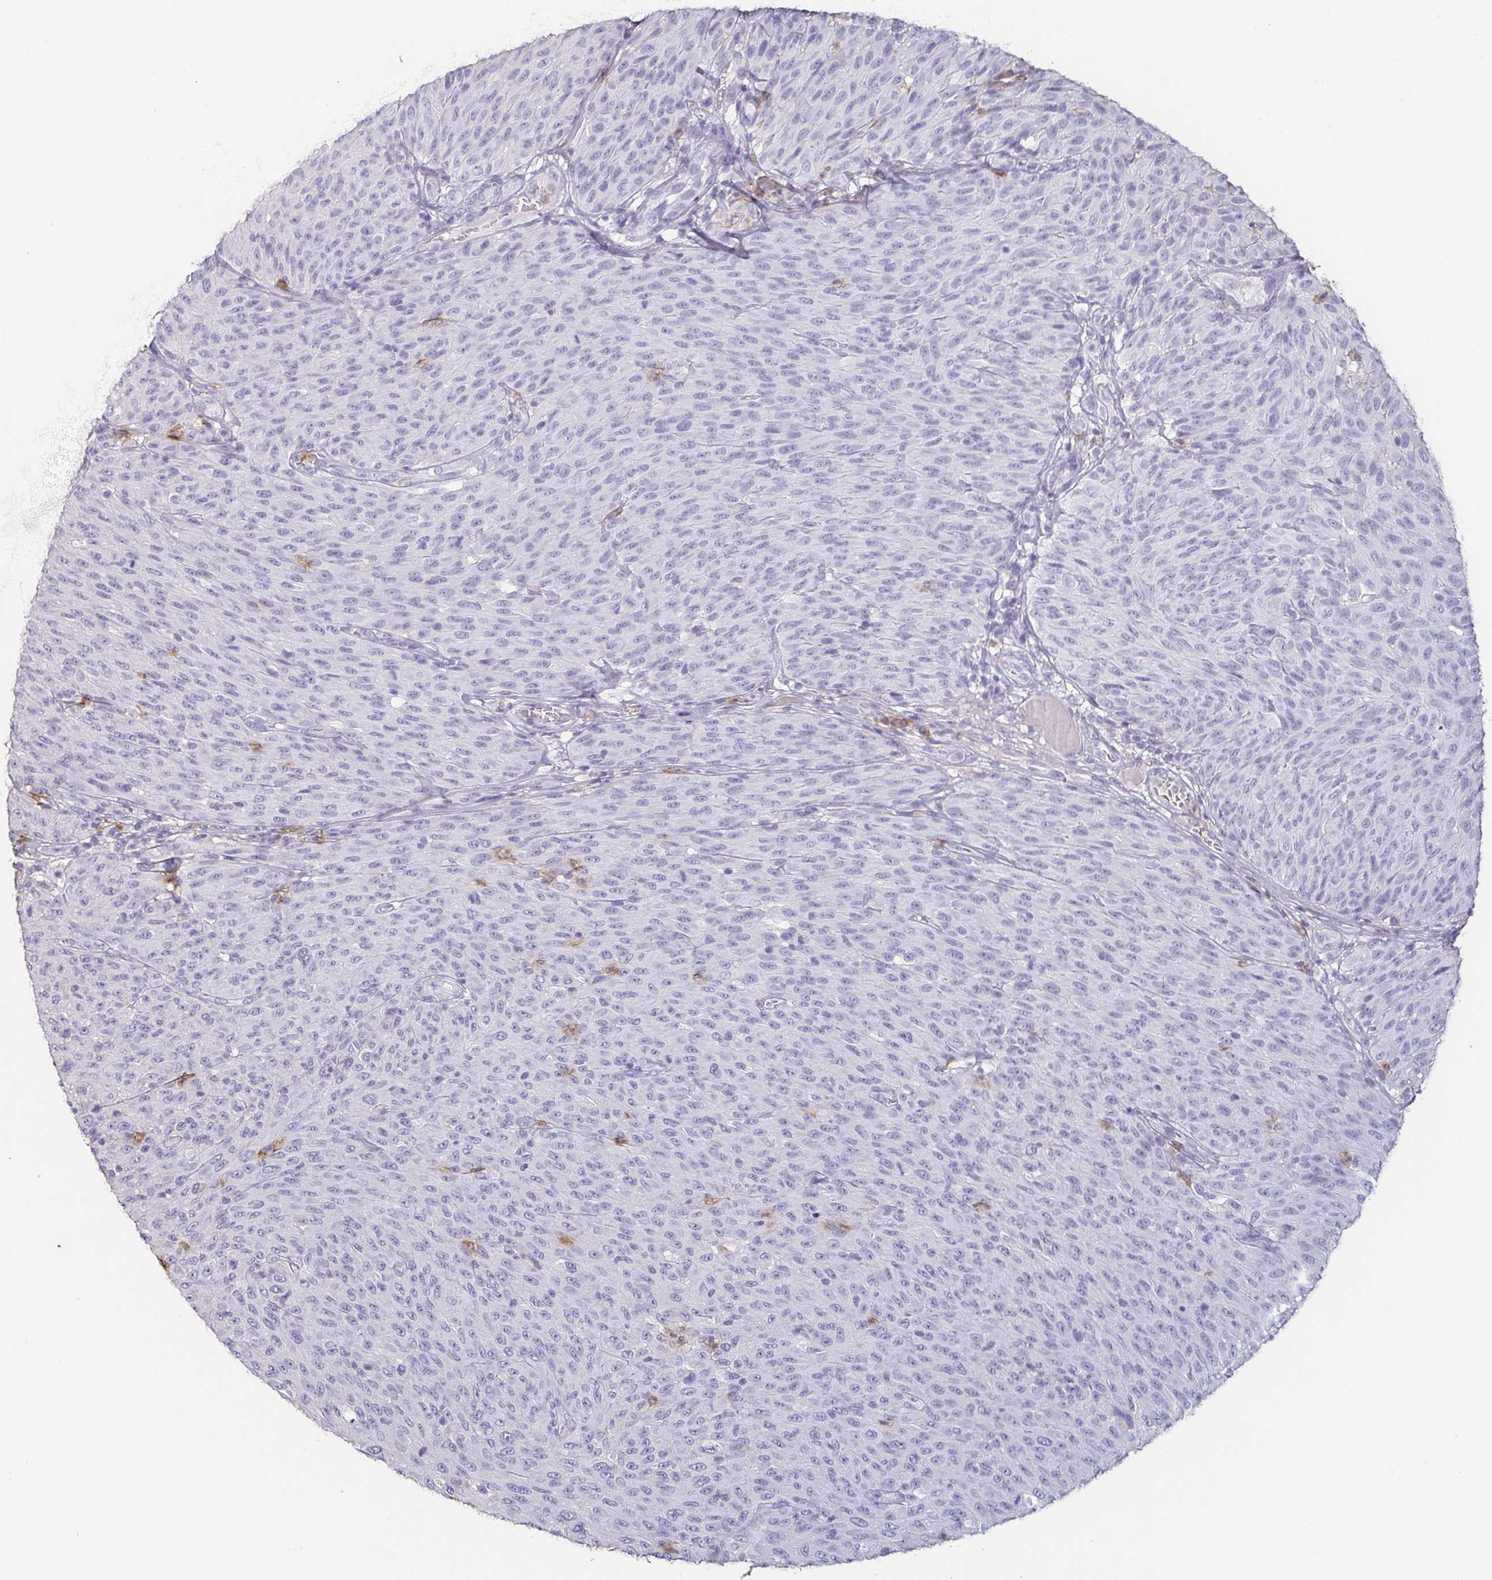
{"staining": {"intensity": "negative", "quantity": "none", "location": "none"}, "tissue": "melanoma", "cell_type": "Tumor cells", "image_type": "cancer", "snomed": [{"axis": "morphology", "description": "Malignant melanoma, NOS"}, {"axis": "topography", "description": "Skin"}], "caption": "Melanoma was stained to show a protein in brown. There is no significant staining in tumor cells.", "gene": "BPIFA2", "patient": {"sex": "male", "age": 85}}